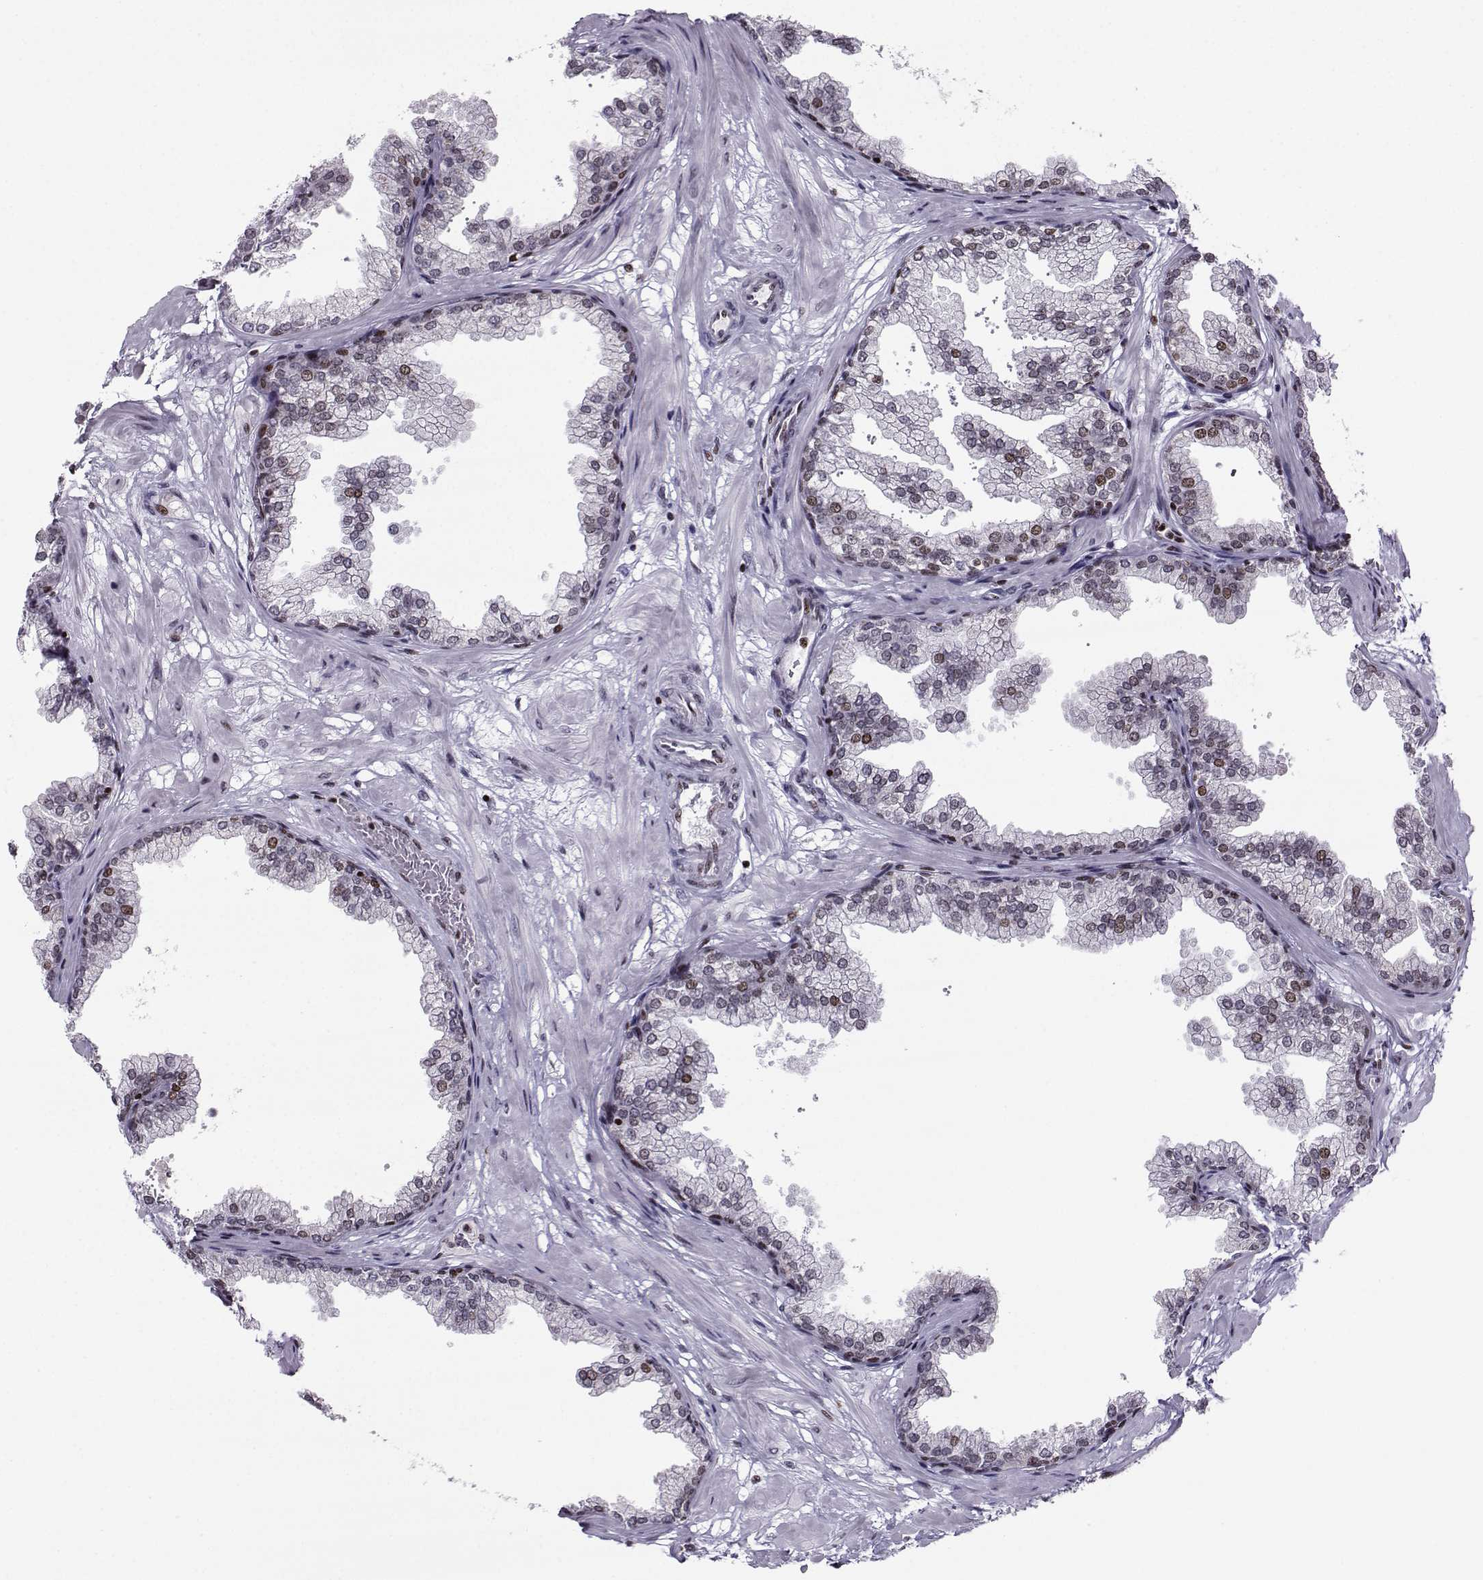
{"staining": {"intensity": "moderate", "quantity": "<25%", "location": "nuclear"}, "tissue": "prostate", "cell_type": "Glandular cells", "image_type": "normal", "snomed": [{"axis": "morphology", "description": "Normal tissue, NOS"}, {"axis": "topography", "description": "Prostate"}], "caption": "Protein staining of benign prostate reveals moderate nuclear staining in approximately <25% of glandular cells. Ihc stains the protein of interest in brown and the nuclei are stained blue.", "gene": "ZNF19", "patient": {"sex": "male", "age": 37}}